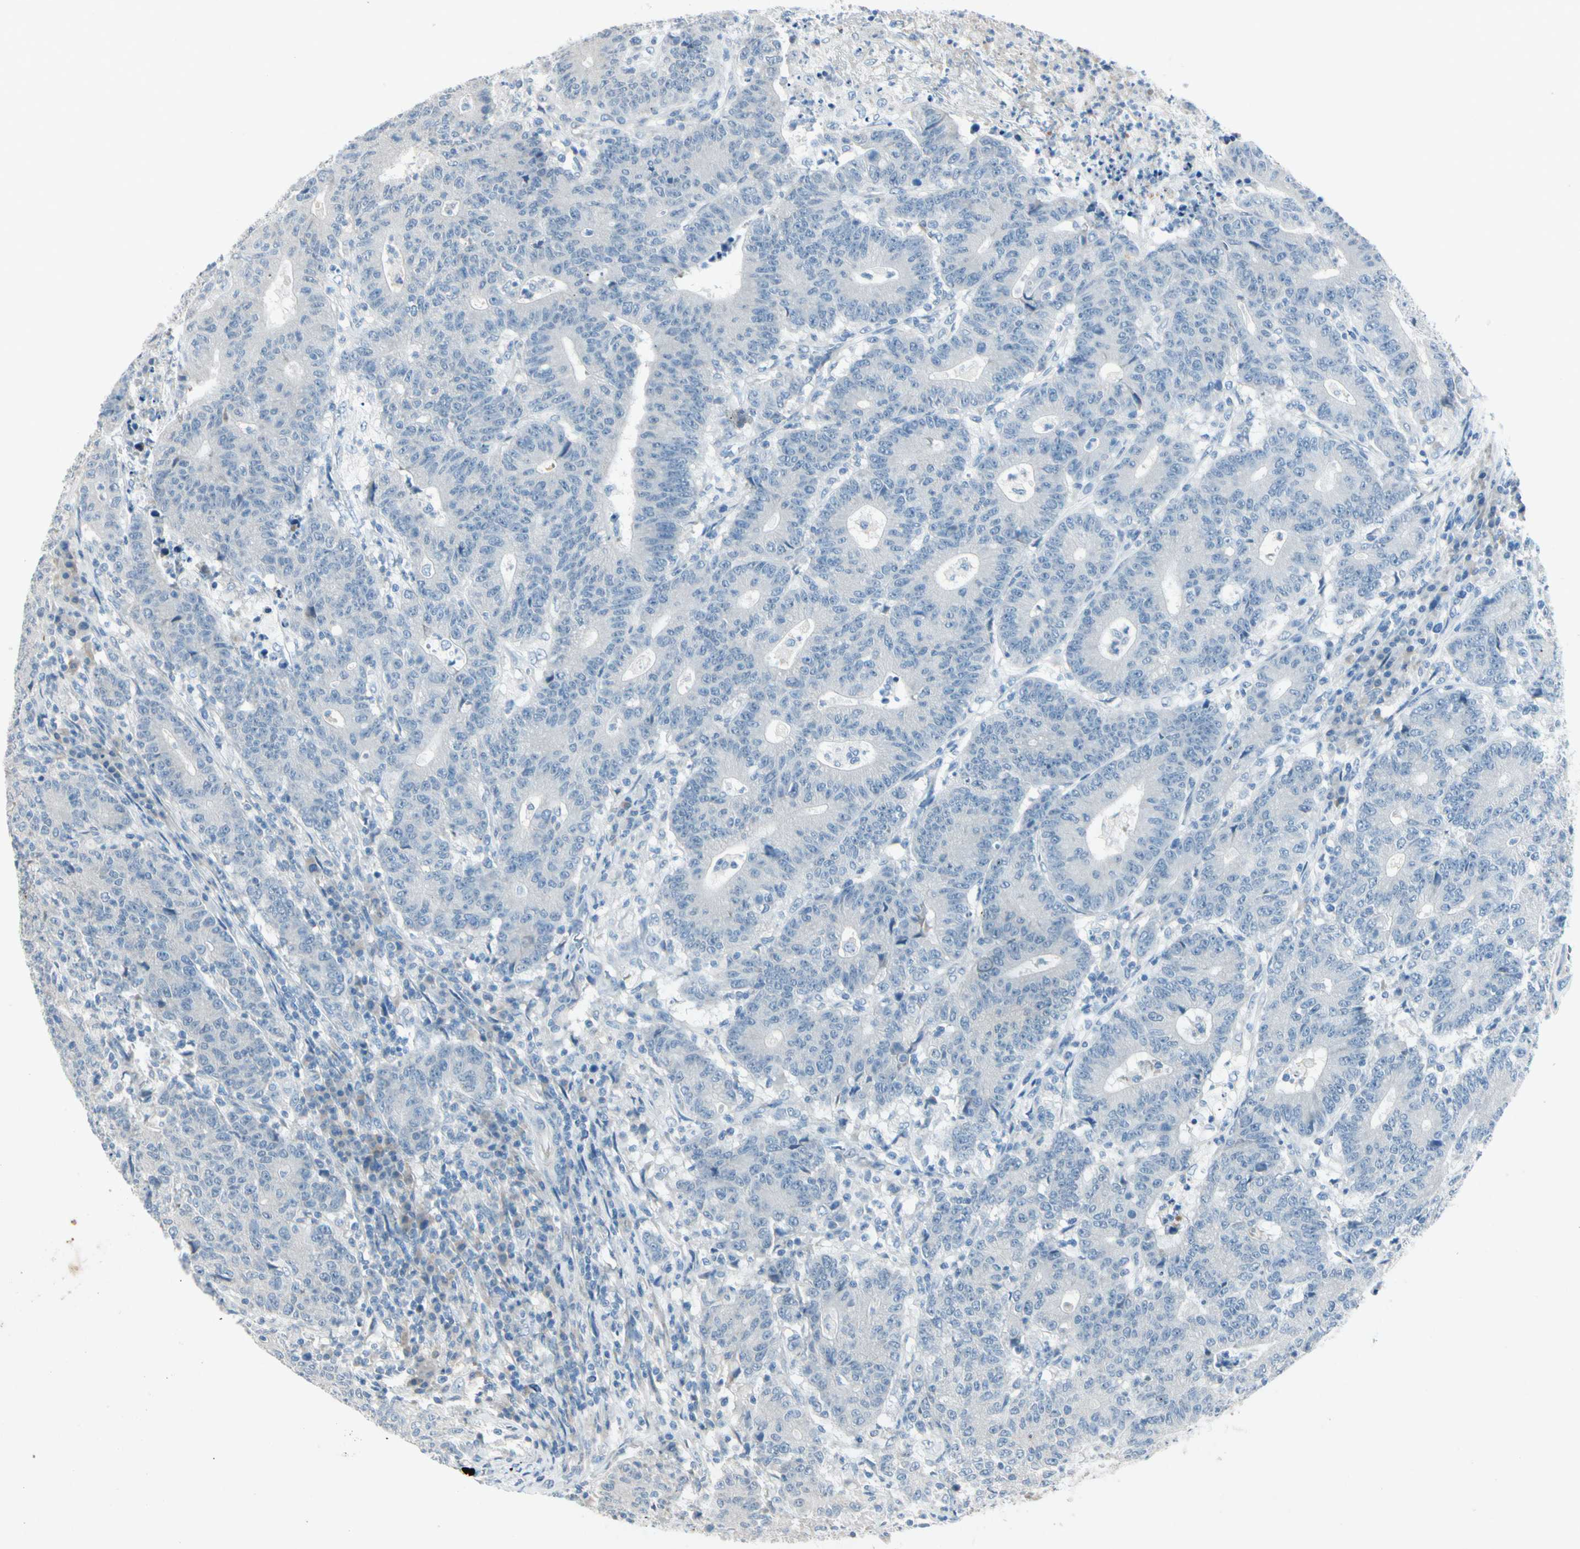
{"staining": {"intensity": "negative", "quantity": "none", "location": "none"}, "tissue": "colorectal cancer", "cell_type": "Tumor cells", "image_type": "cancer", "snomed": [{"axis": "morphology", "description": "Normal tissue, NOS"}, {"axis": "morphology", "description": "Adenocarcinoma, NOS"}, {"axis": "topography", "description": "Colon"}], "caption": "This is a image of immunohistochemistry staining of colorectal adenocarcinoma, which shows no staining in tumor cells. (DAB immunohistochemistry with hematoxylin counter stain).", "gene": "SERPIND1", "patient": {"sex": "female", "age": 75}}